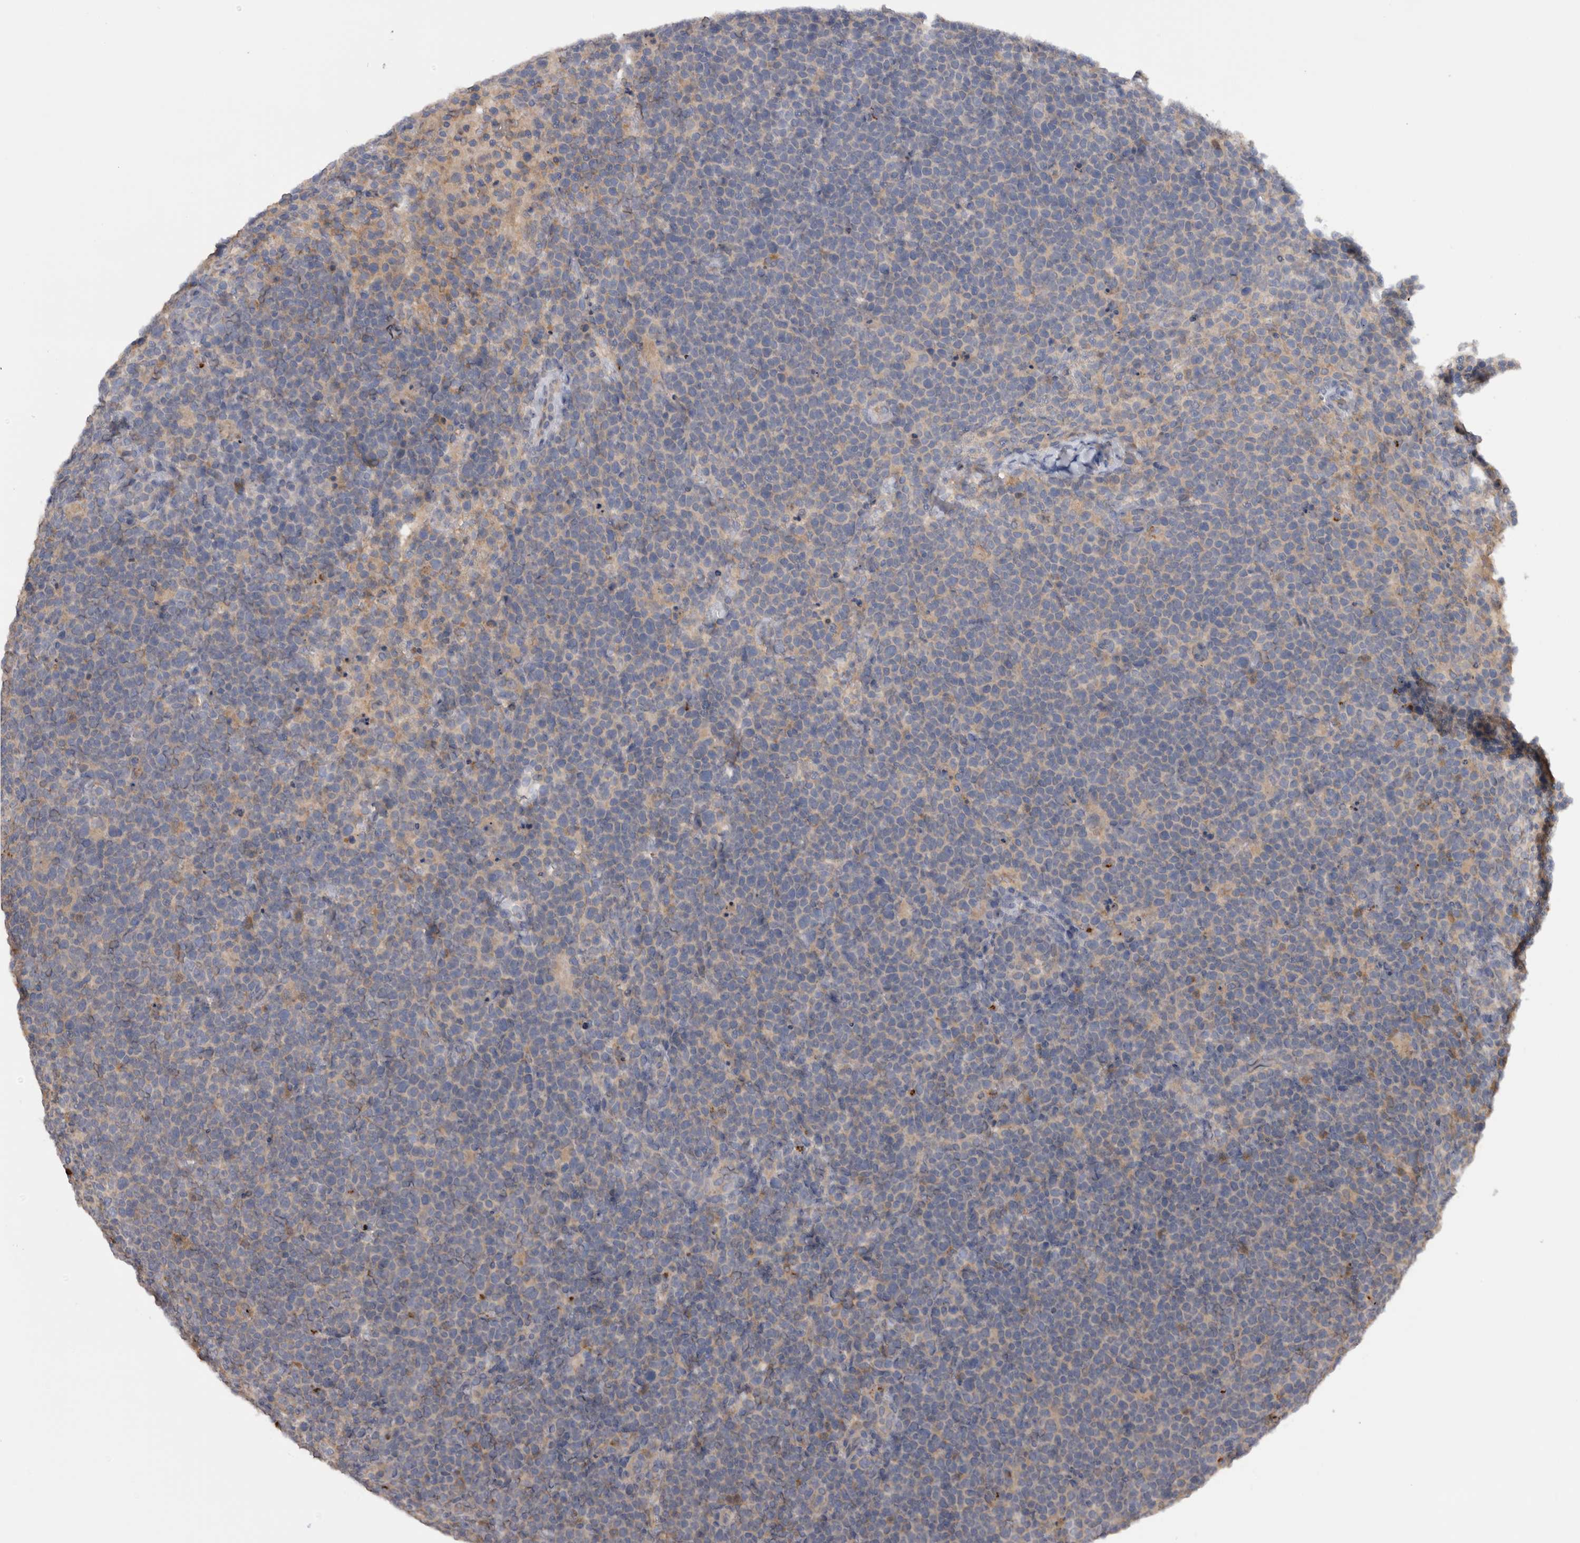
{"staining": {"intensity": "negative", "quantity": "none", "location": "none"}, "tissue": "lymphoma", "cell_type": "Tumor cells", "image_type": "cancer", "snomed": [{"axis": "morphology", "description": "Malignant lymphoma, non-Hodgkin's type, High grade"}, {"axis": "topography", "description": "Lymph node"}], "caption": "Human malignant lymphoma, non-Hodgkin's type (high-grade) stained for a protein using IHC reveals no positivity in tumor cells.", "gene": "TMED7", "patient": {"sex": "male", "age": 61}}